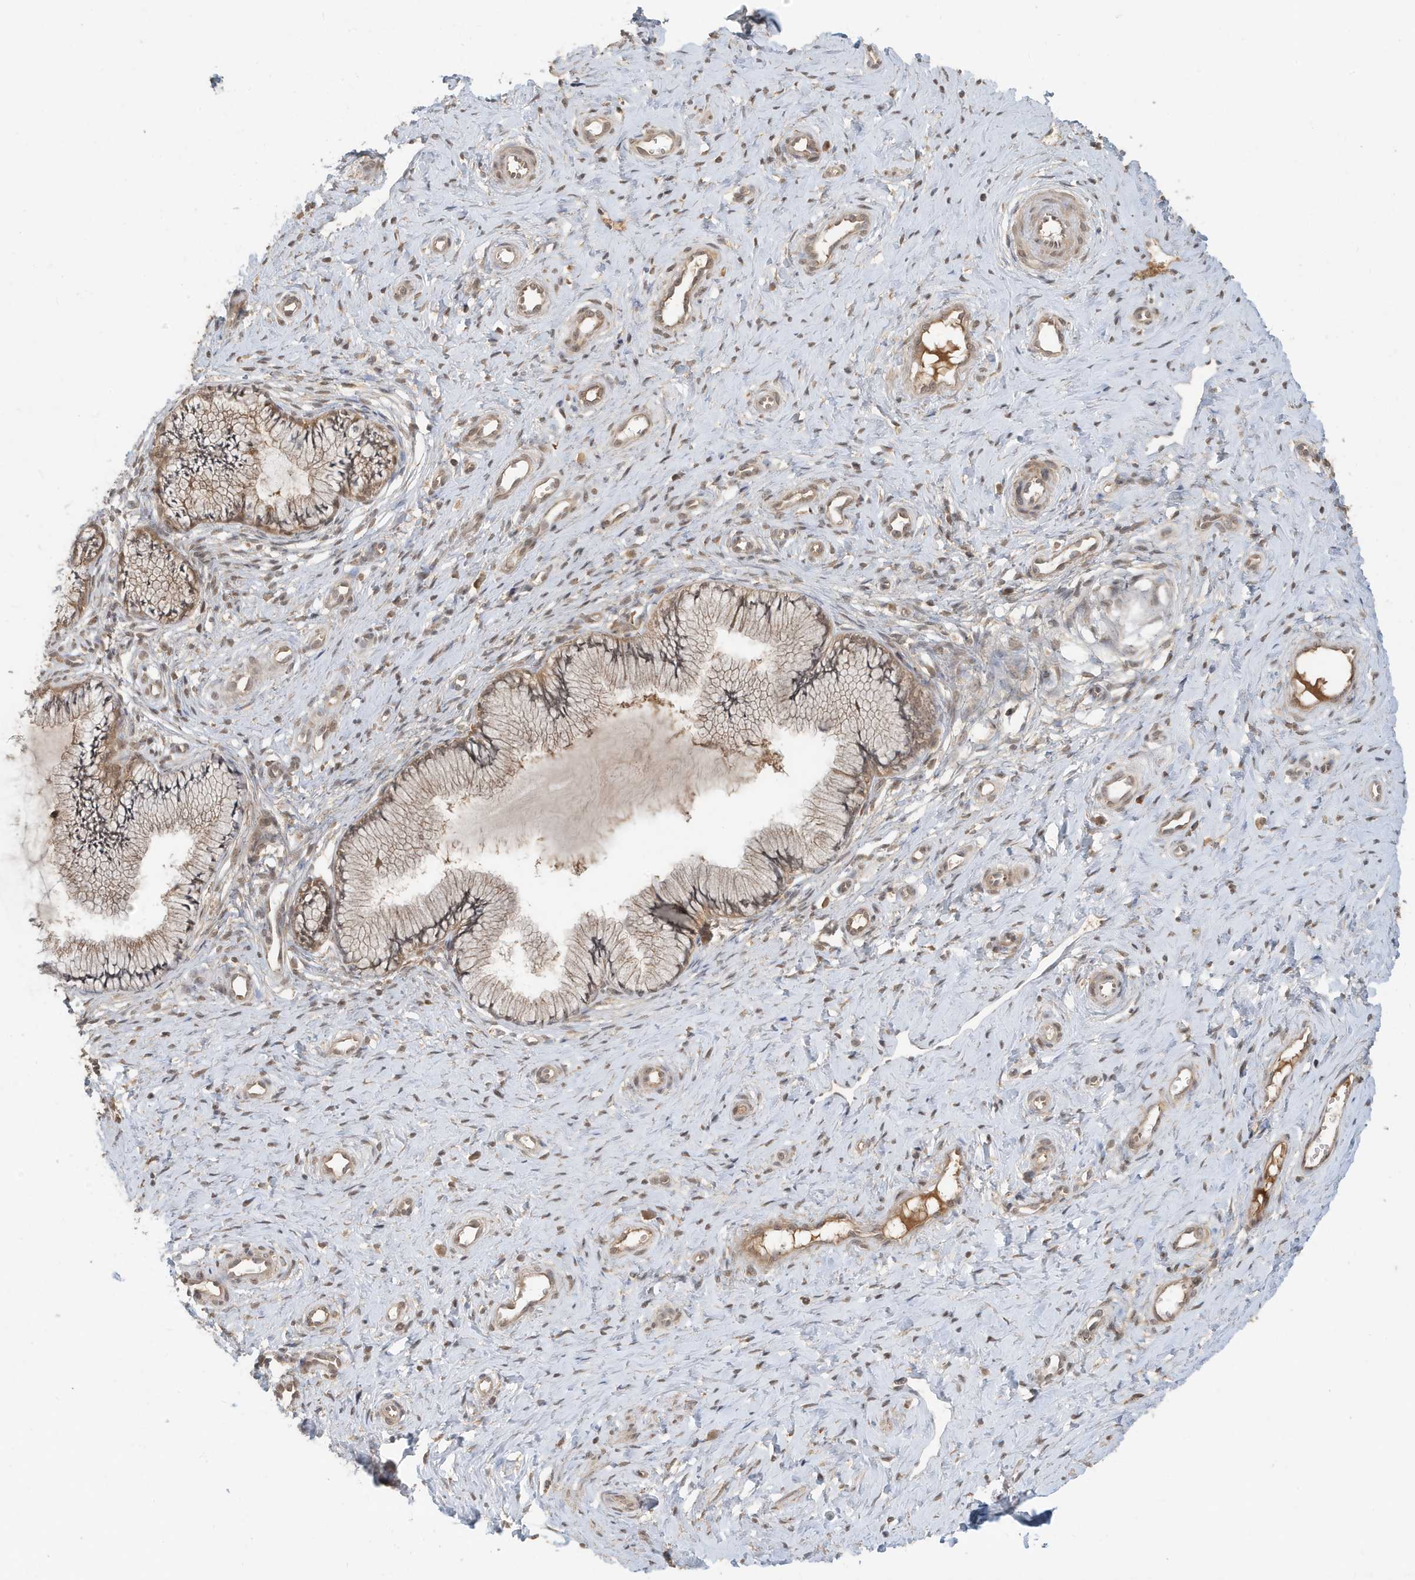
{"staining": {"intensity": "moderate", "quantity": ">75%", "location": "cytoplasmic/membranous,nuclear"}, "tissue": "cervix", "cell_type": "Glandular cells", "image_type": "normal", "snomed": [{"axis": "morphology", "description": "Normal tissue, NOS"}, {"axis": "topography", "description": "Cervix"}], "caption": "High-magnification brightfield microscopy of benign cervix stained with DAB (3,3'-diaminobenzidine) (brown) and counterstained with hematoxylin (blue). glandular cells exhibit moderate cytoplasmic/membranous,nuclear staining is seen in about>75% of cells. (DAB (3,3'-diaminobenzidine) IHC, brown staining for protein, blue staining for nuclei).", "gene": "ABCB9", "patient": {"sex": "female", "age": 36}}